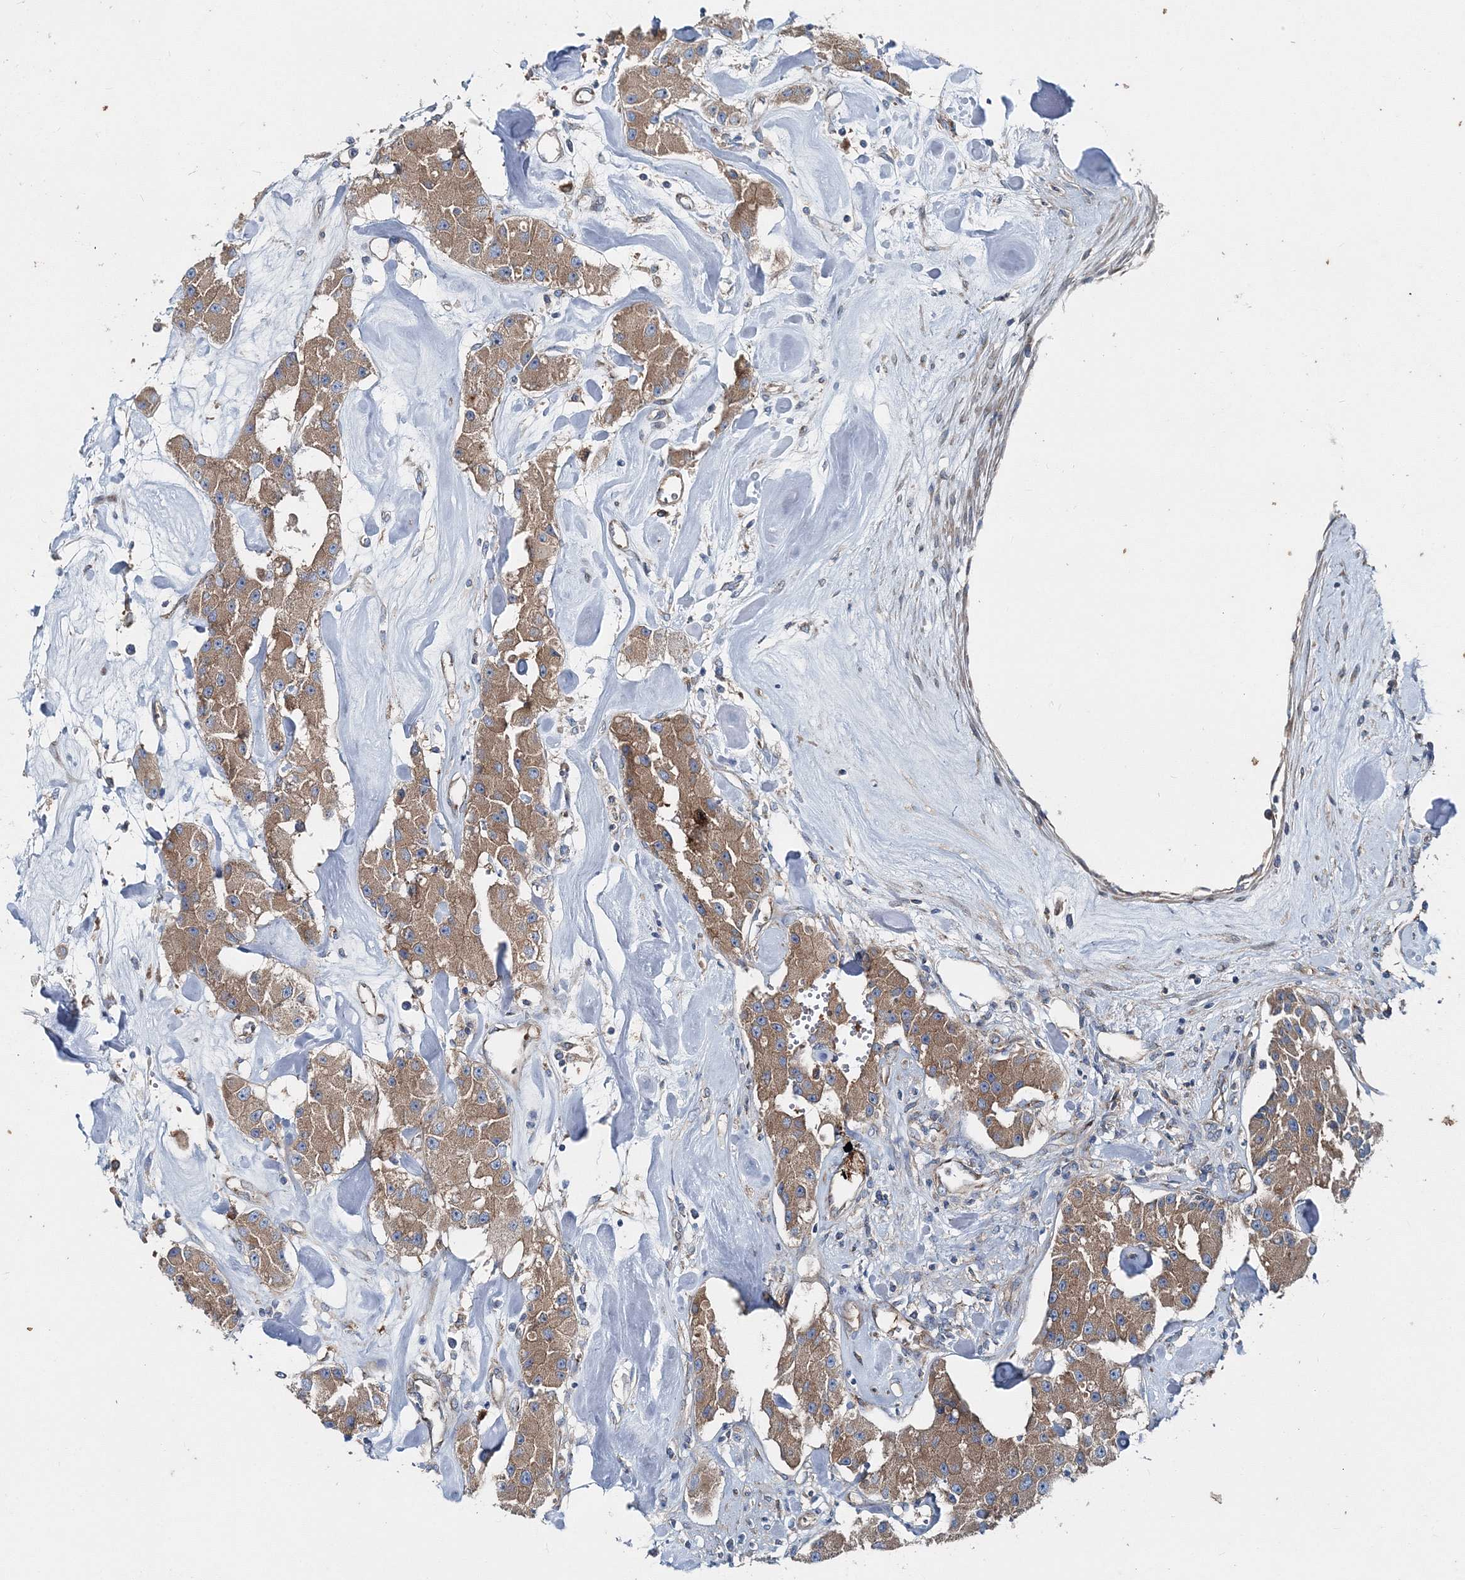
{"staining": {"intensity": "moderate", "quantity": ">75%", "location": "cytoplasmic/membranous"}, "tissue": "carcinoid", "cell_type": "Tumor cells", "image_type": "cancer", "snomed": [{"axis": "morphology", "description": "Carcinoid, malignant, NOS"}, {"axis": "topography", "description": "Pancreas"}], "caption": "A high-resolution histopathology image shows immunohistochemistry (IHC) staining of carcinoid (malignant), which demonstrates moderate cytoplasmic/membranous expression in about >75% of tumor cells.", "gene": "MPHOSPH9", "patient": {"sex": "male", "age": 41}}